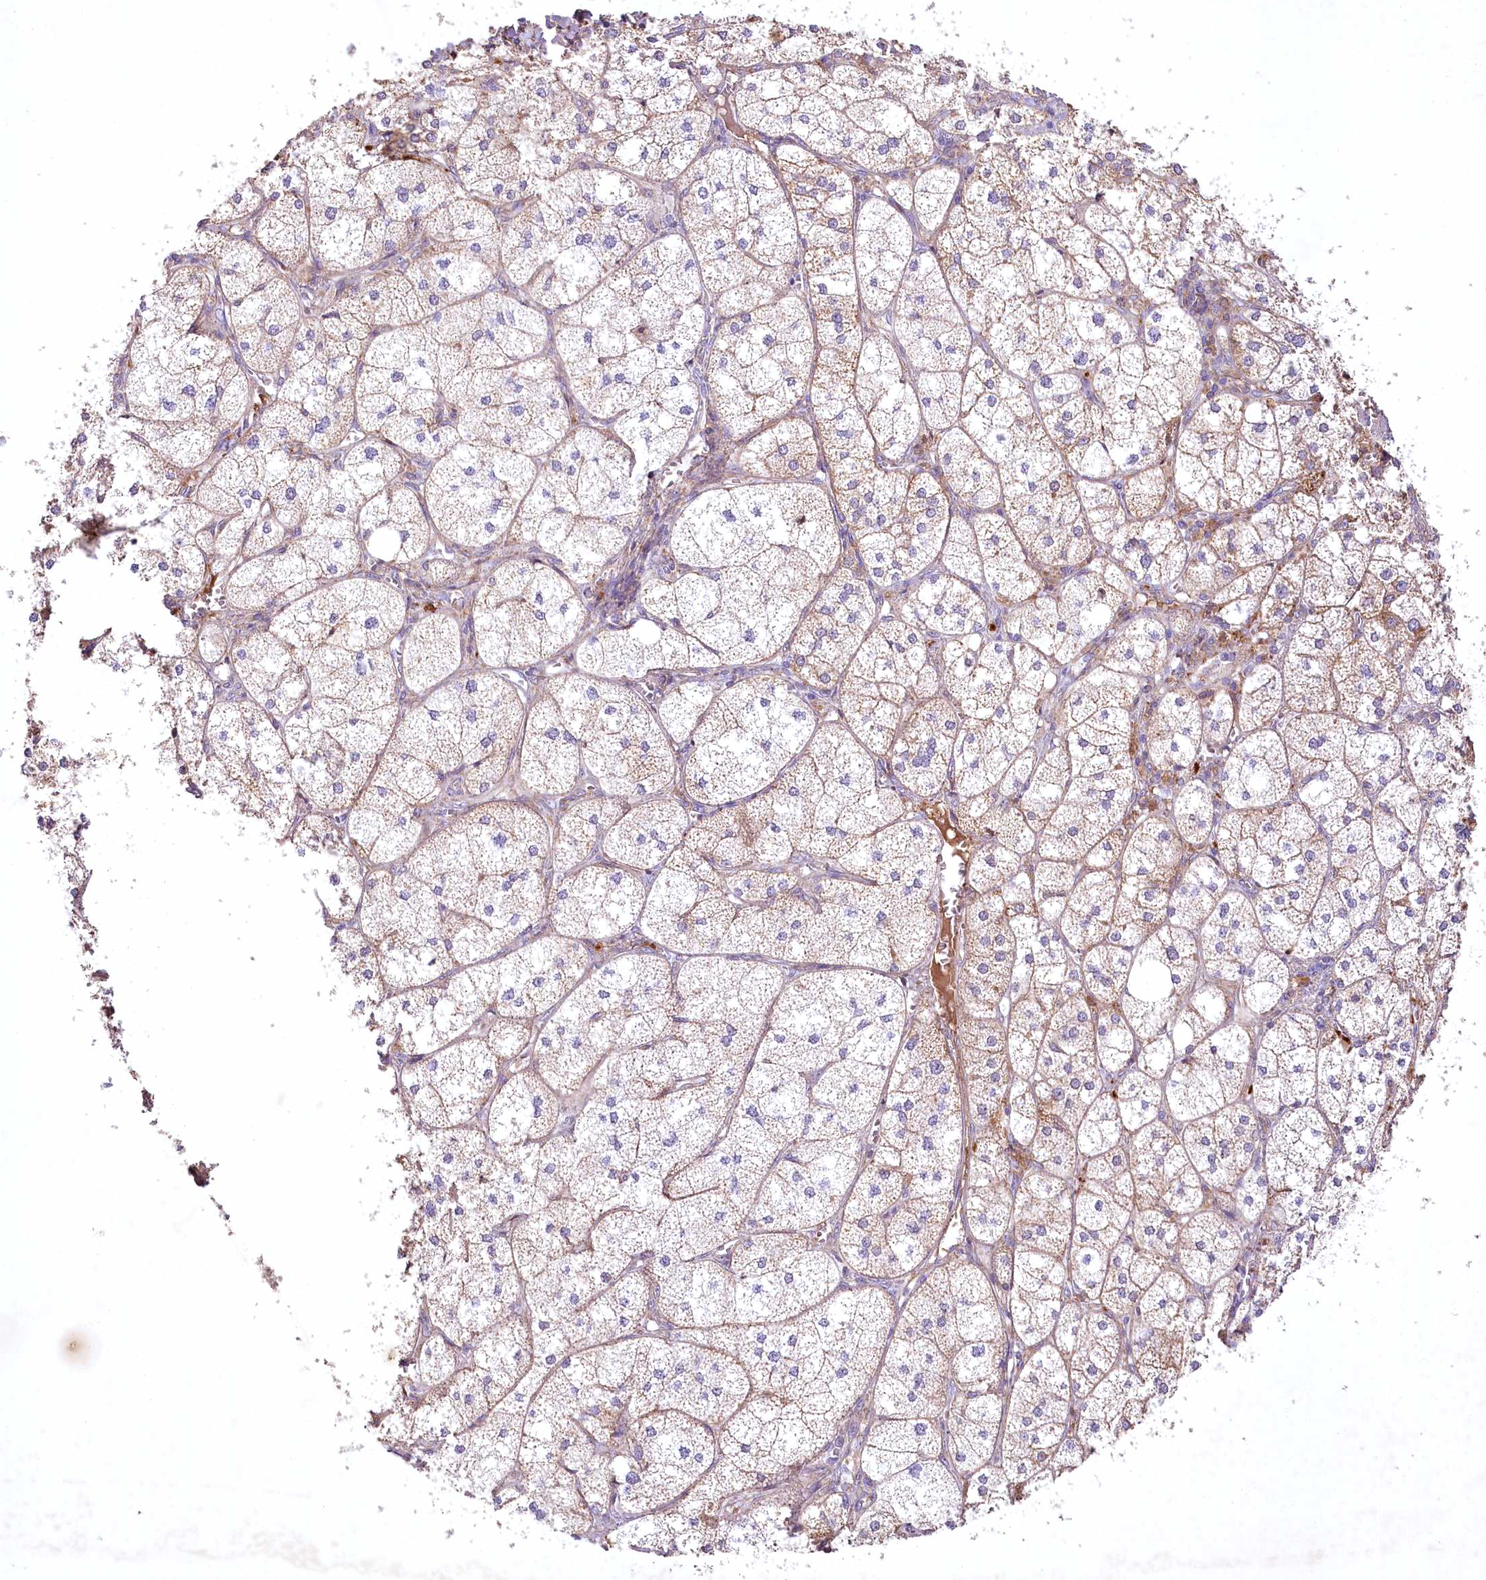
{"staining": {"intensity": "strong", "quantity": "25%-75%", "location": "cytoplasmic/membranous"}, "tissue": "adrenal gland", "cell_type": "Glandular cells", "image_type": "normal", "snomed": [{"axis": "morphology", "description": "Normal tissue, NOS"}, {"axis": "topography", "description": "Adrenal gland"}], "caption": "This photomicrograph displays immunohistochemistry staining of benign human adrenal gland, with high strong cytoplasmic/membranous staining in approximately 25%-75% of glandular cells.", "gene": "MRPL44", "patient": {"sex": "female", "age": 61}}